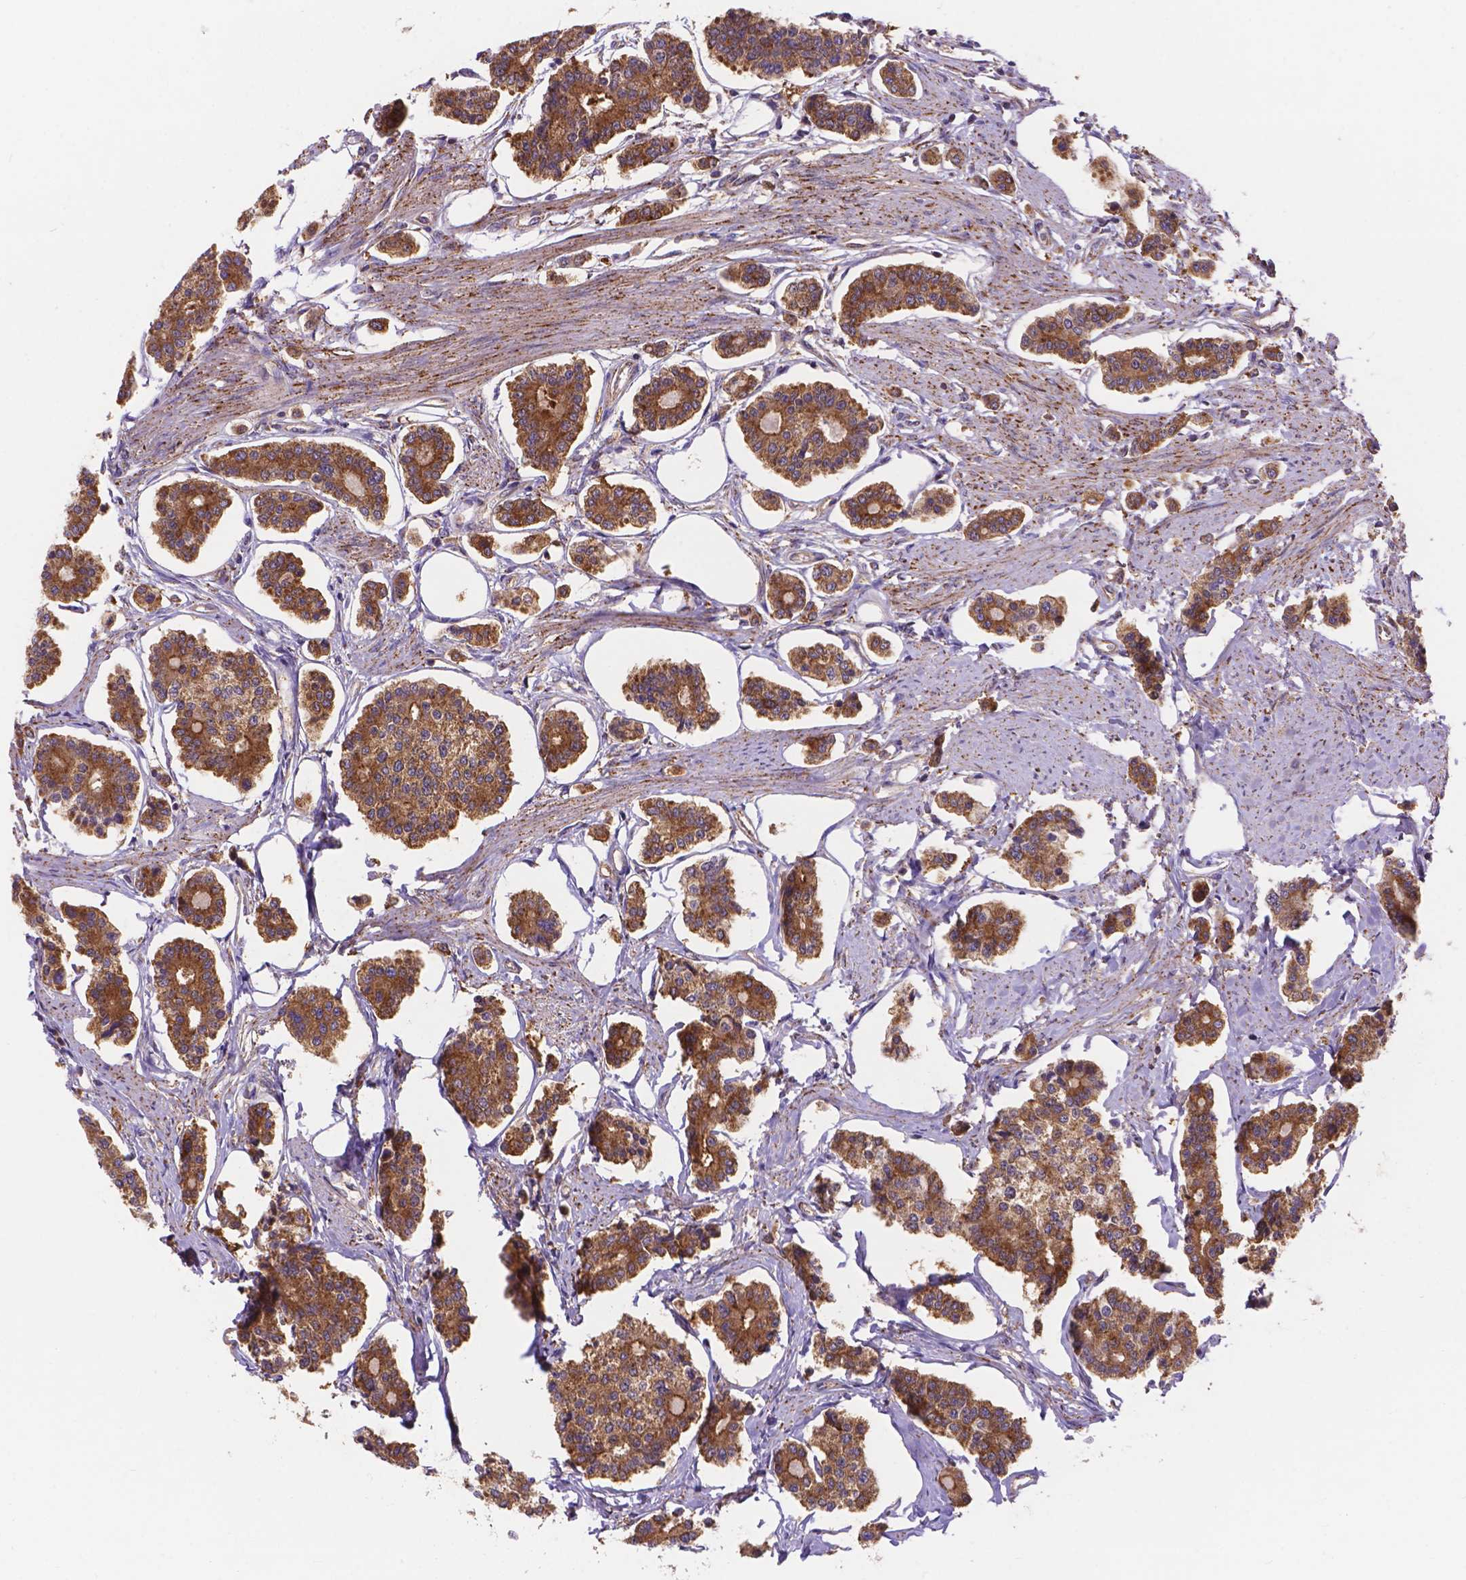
{"staining": {"intensity": "moderate", "quantity": ">75%", "location": "cytoplasmic/membranous"}, "tissue": "carcinoid", "cell_type": "Tumor cells", "image_type": "cancer", "snomed": [{"axis": "morphology", "description": "Carcinoid, malignant, NOS"}, {"axis": "topography", "description": "Small intestine"}], "caption": "Carcinoid stained with a protein marker shows moderate staining in tumor cells.", "gene": "AK3", "patient": {"sex": "female", "age": 65}}